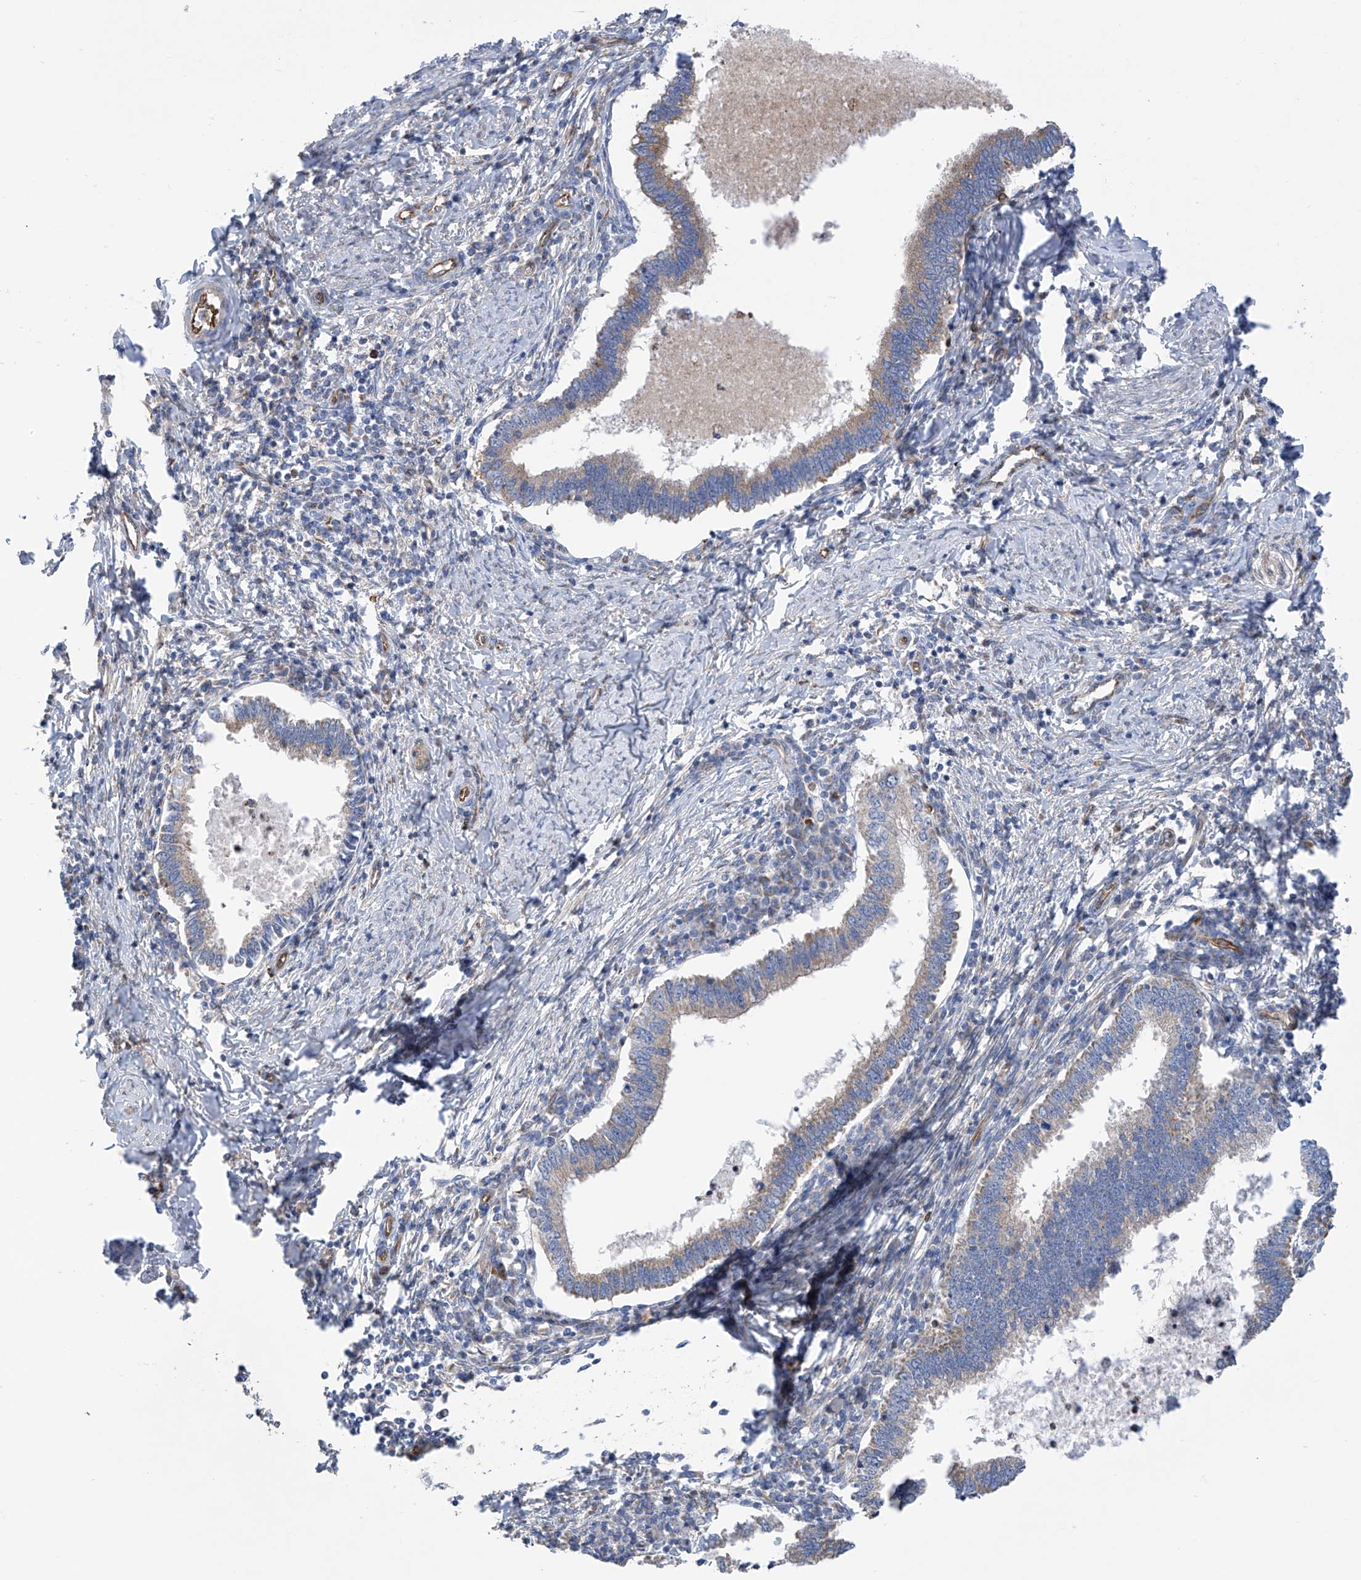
{"staining": {"intensity": "weak", "quantity": "<25%", "location": "cytoplasmic/membranous"}, "tissue": "cervical cancer", "cell_type": "Tumor cells", "image_type": "cancer", "snomed": [{"axis": "morphology", "description": "Adenocarcinoma, NOS"}, {"axis": "topography", "description": "Cervix"}], "caption": "This image is of cervical cancer stained with immunohistochemistry (IHC) to label a protein in brown with the nuclei are counter-stained blue. There is no expression in tumor cells. The staining was performed using DAB to visualize the protein expression in brown, while the nuclei were stained in blue with hematoxylin (Magnification: 20x).", "gene": "EIF5B", "patient": {"sex": "female", "age": 36}}